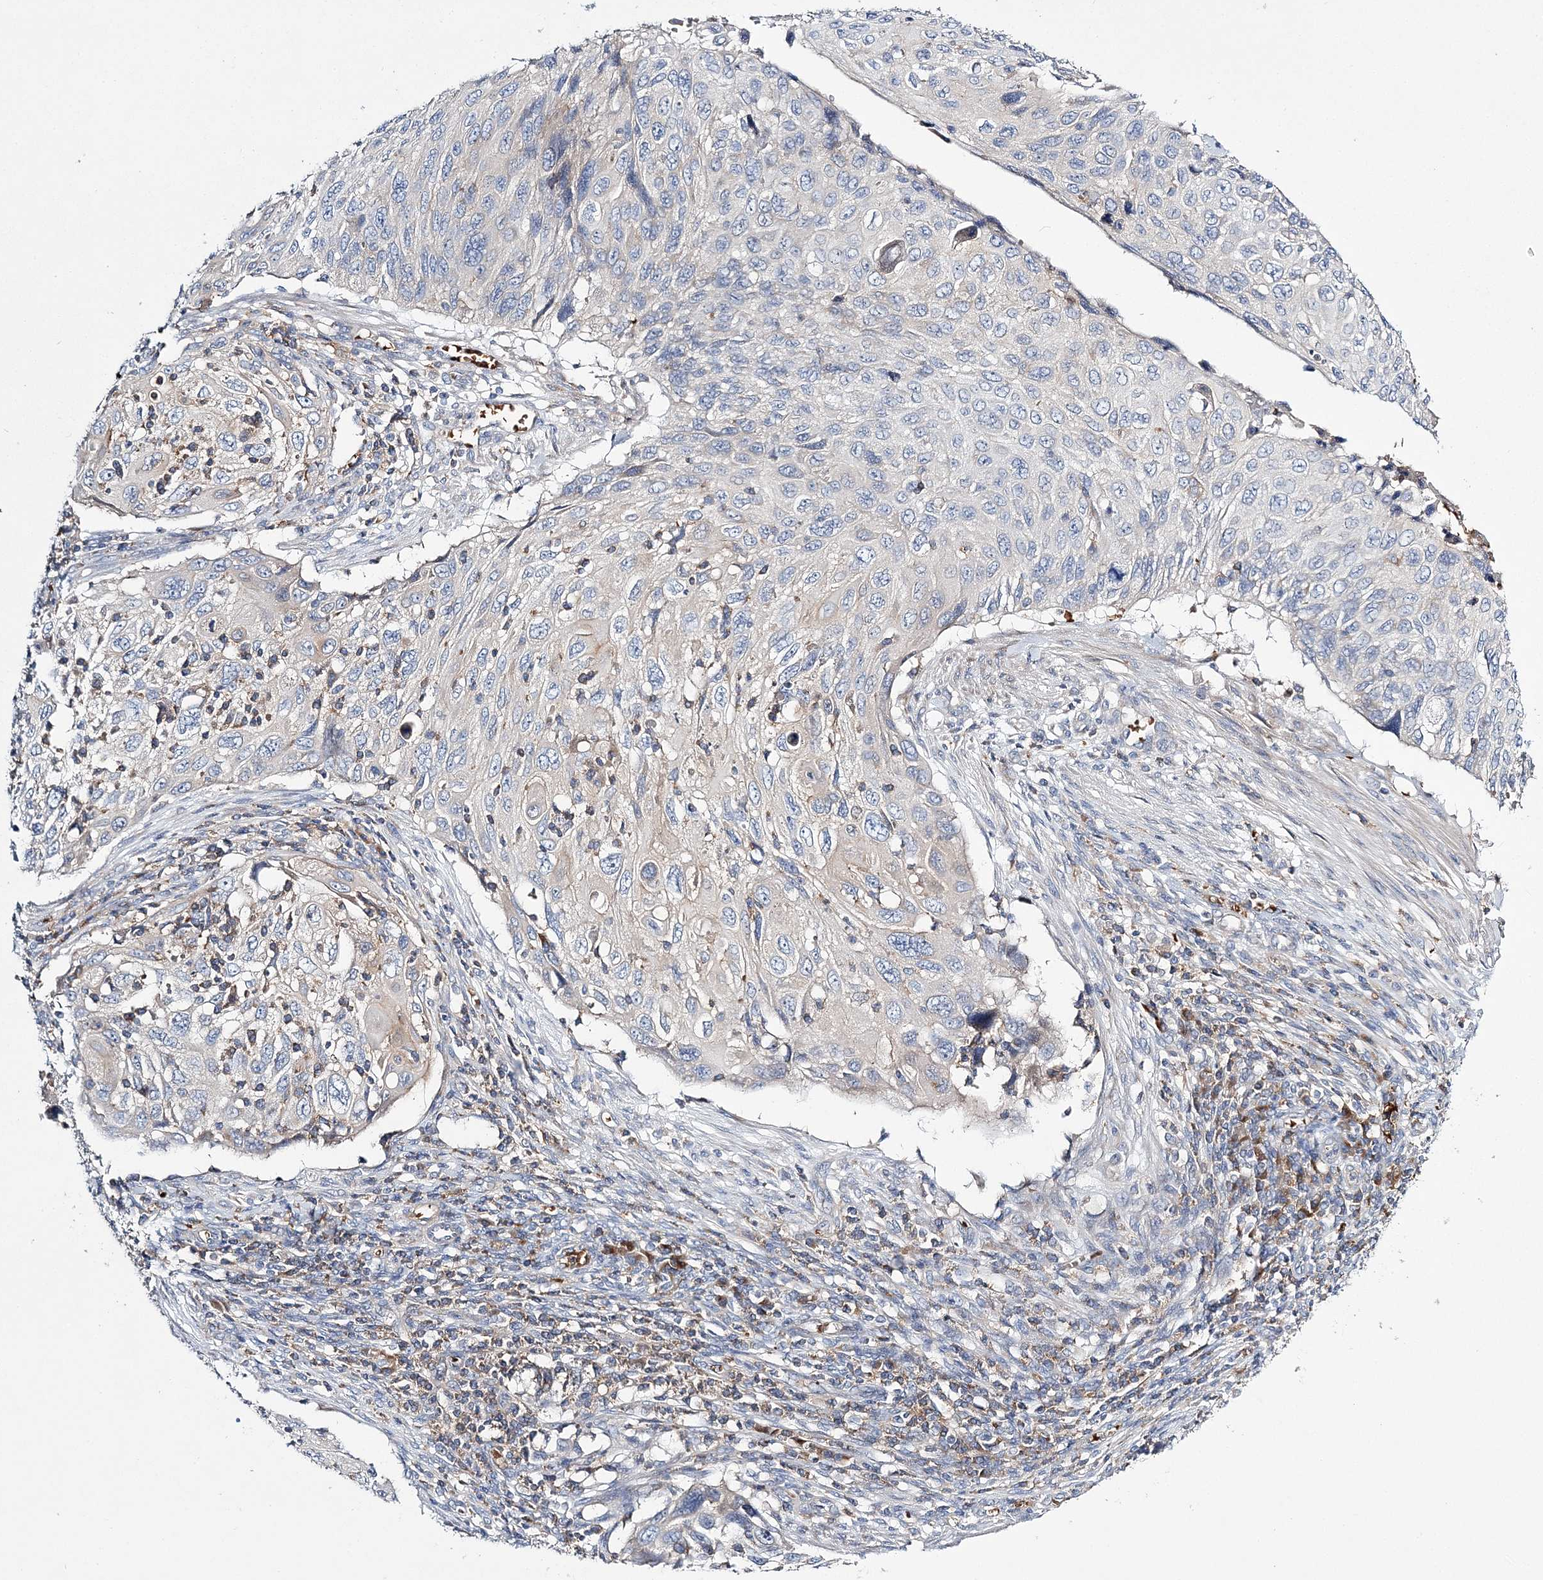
{"staining": {"intensity": "negative", "quantity": "none", "location": "none"}, "tissue": "cervical cancer", "cell_type": "Tumor cells", "image_type": "cancer", "snomed": [{"axis": "morphology", "description": "Squamous cell carcinoma, NOS"}, {"axis": "topography", "description": "Cervix"}], "caption": "Cervical squamous cell carcinoma was stained to show a protein in brown. There is no significant expression in tumor cells.", "gene": "ATP11B", "patient": {"sex": "female", "age": 70}}